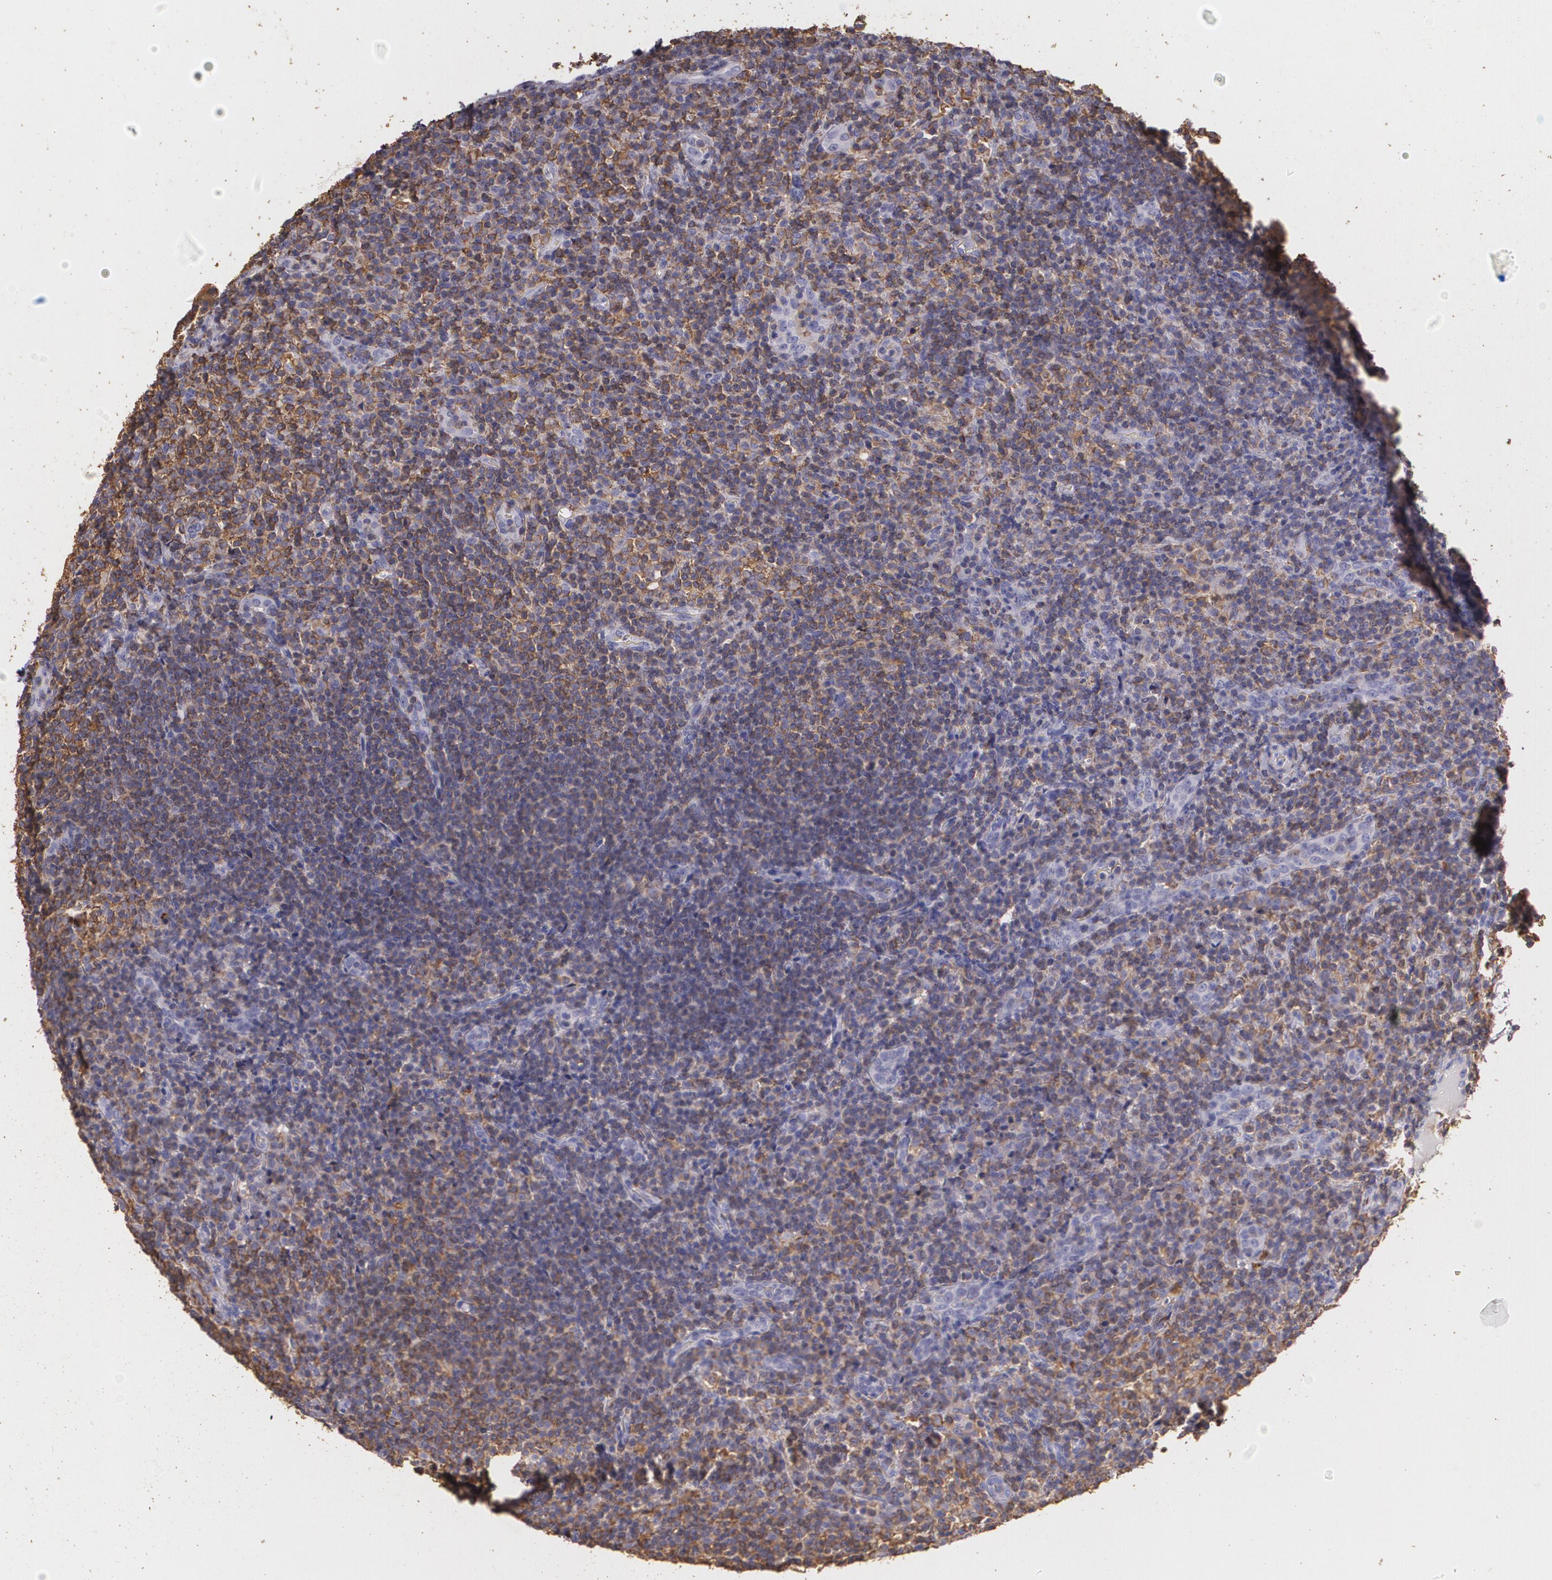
{"staining": {"intensity": "moderate", "quantity": "25%-75%", "location": "cytoplasmic/membranous"}, "tissue": "lymphoma", "cell_type": "Tumor cells", "image_type": "cancer", "snomed": [{"axis": "morphology", "description": "Malignant lymphoma, non-Hodgkin's type, Low grade"}, {"axis": "topography", "description": "Lymph node"}], "caption": "A brown stain highlights moderate cytoplasmic/membranous staining of a protein in lymphoma tumor cells.", "gene": "TGFBR1", "patient": {"sex": "female", "age": 76}}